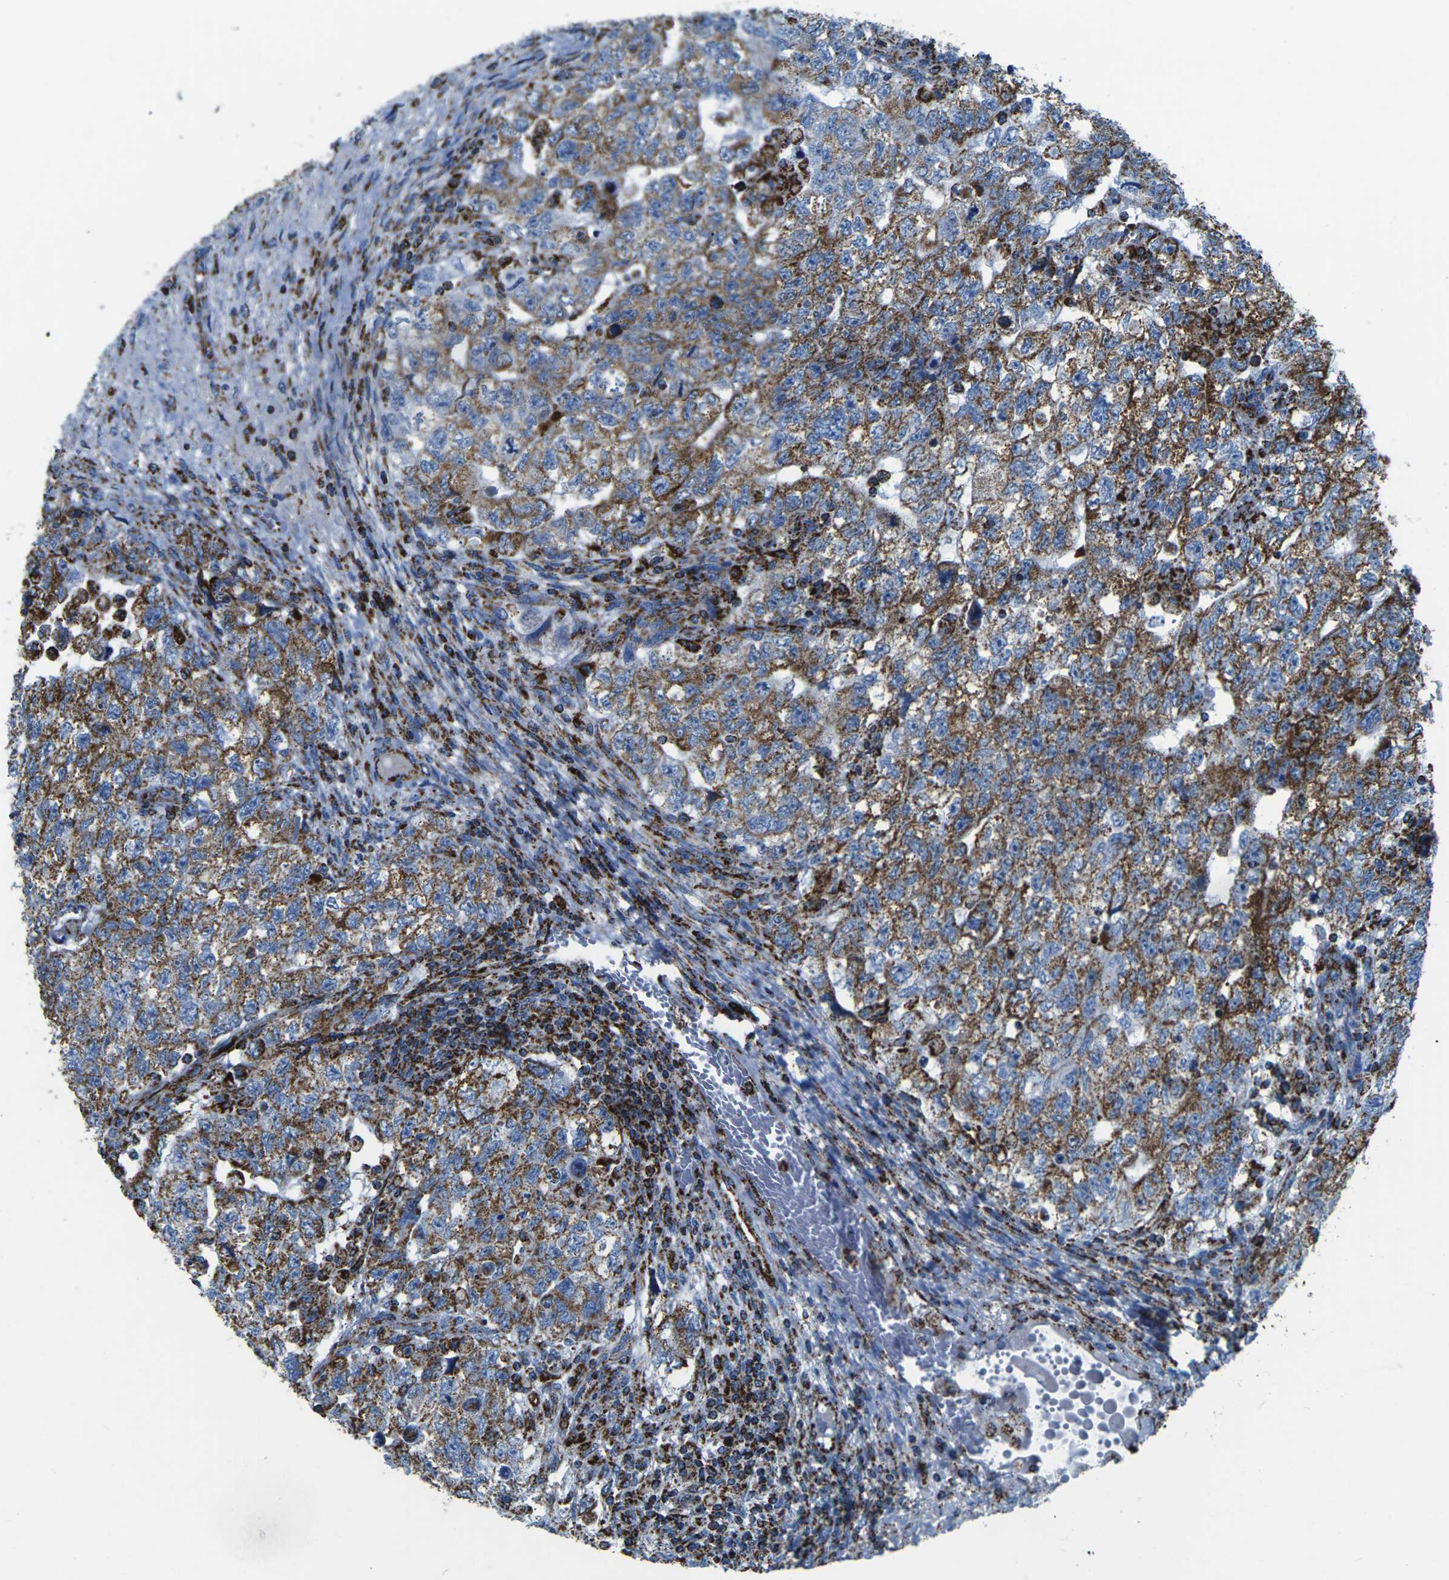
{"staining": {"intensity": "strong", "quantity": ">75%", "location": "cytoplasmic/membranous"}, "tissue": "testis cancer", "cell_type": "Tumor cells", "image_type": "cancer", "snomed": [{"axis": "morphology", "description": "Carcinoma, Embryonal, NOS"}, {"axis": "topography", "description": "Testis"}], "caption": "Testis cancer stained for a protein (brown) reveals strong cytoplasmic/membranous positive staining in approximately >75% of tumor cells.", "gene": "MT-CO2", "patient": {"sex": "male", "age": 36}}